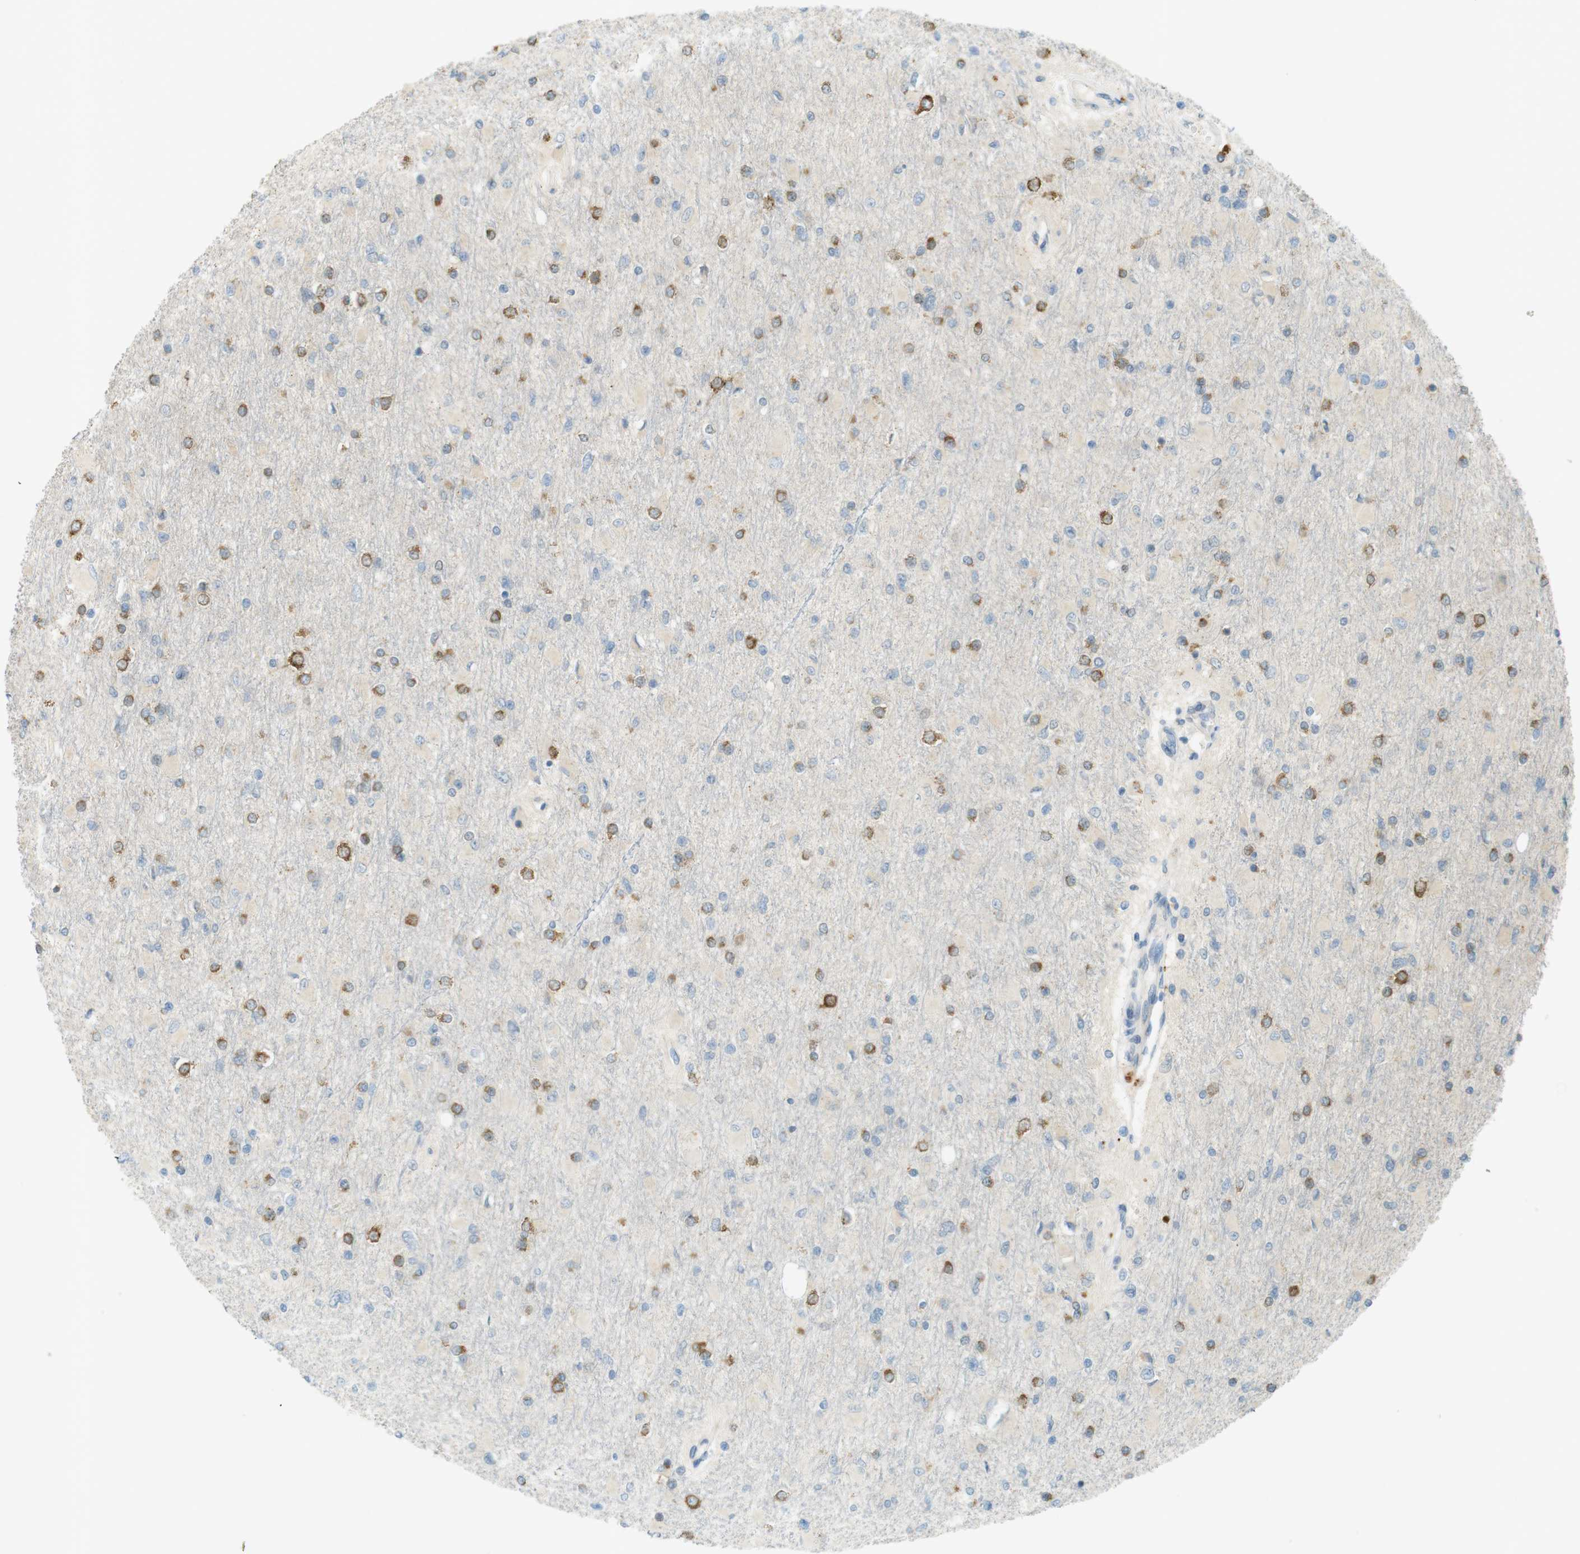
{"staining": {"intensity": "moderate", "quantity": "25%-75%", "location": "cytoplasmic/membranous"}, "tissue": "glioma", "cell_type": "Tumor cells", "image_type": "cancer", "snomed": [{"axis": "morphology", "description": "Glioma, malignant, High grade"}, {"axis": "topography", "description": "Cerebral cortex"}], "caption": "An immunohistochemistry photomicrograph of neoplastic tissue is shown. Protein staining in brown highlights moderate cytoplasmic/membranous positivity in malignant glioma (high-grade) within tumor cells. Ihc stains the protein in brown and the nuclei are stained blue.", "gene": "UGT8", "patient": {"sex": "female", "age": 36}}